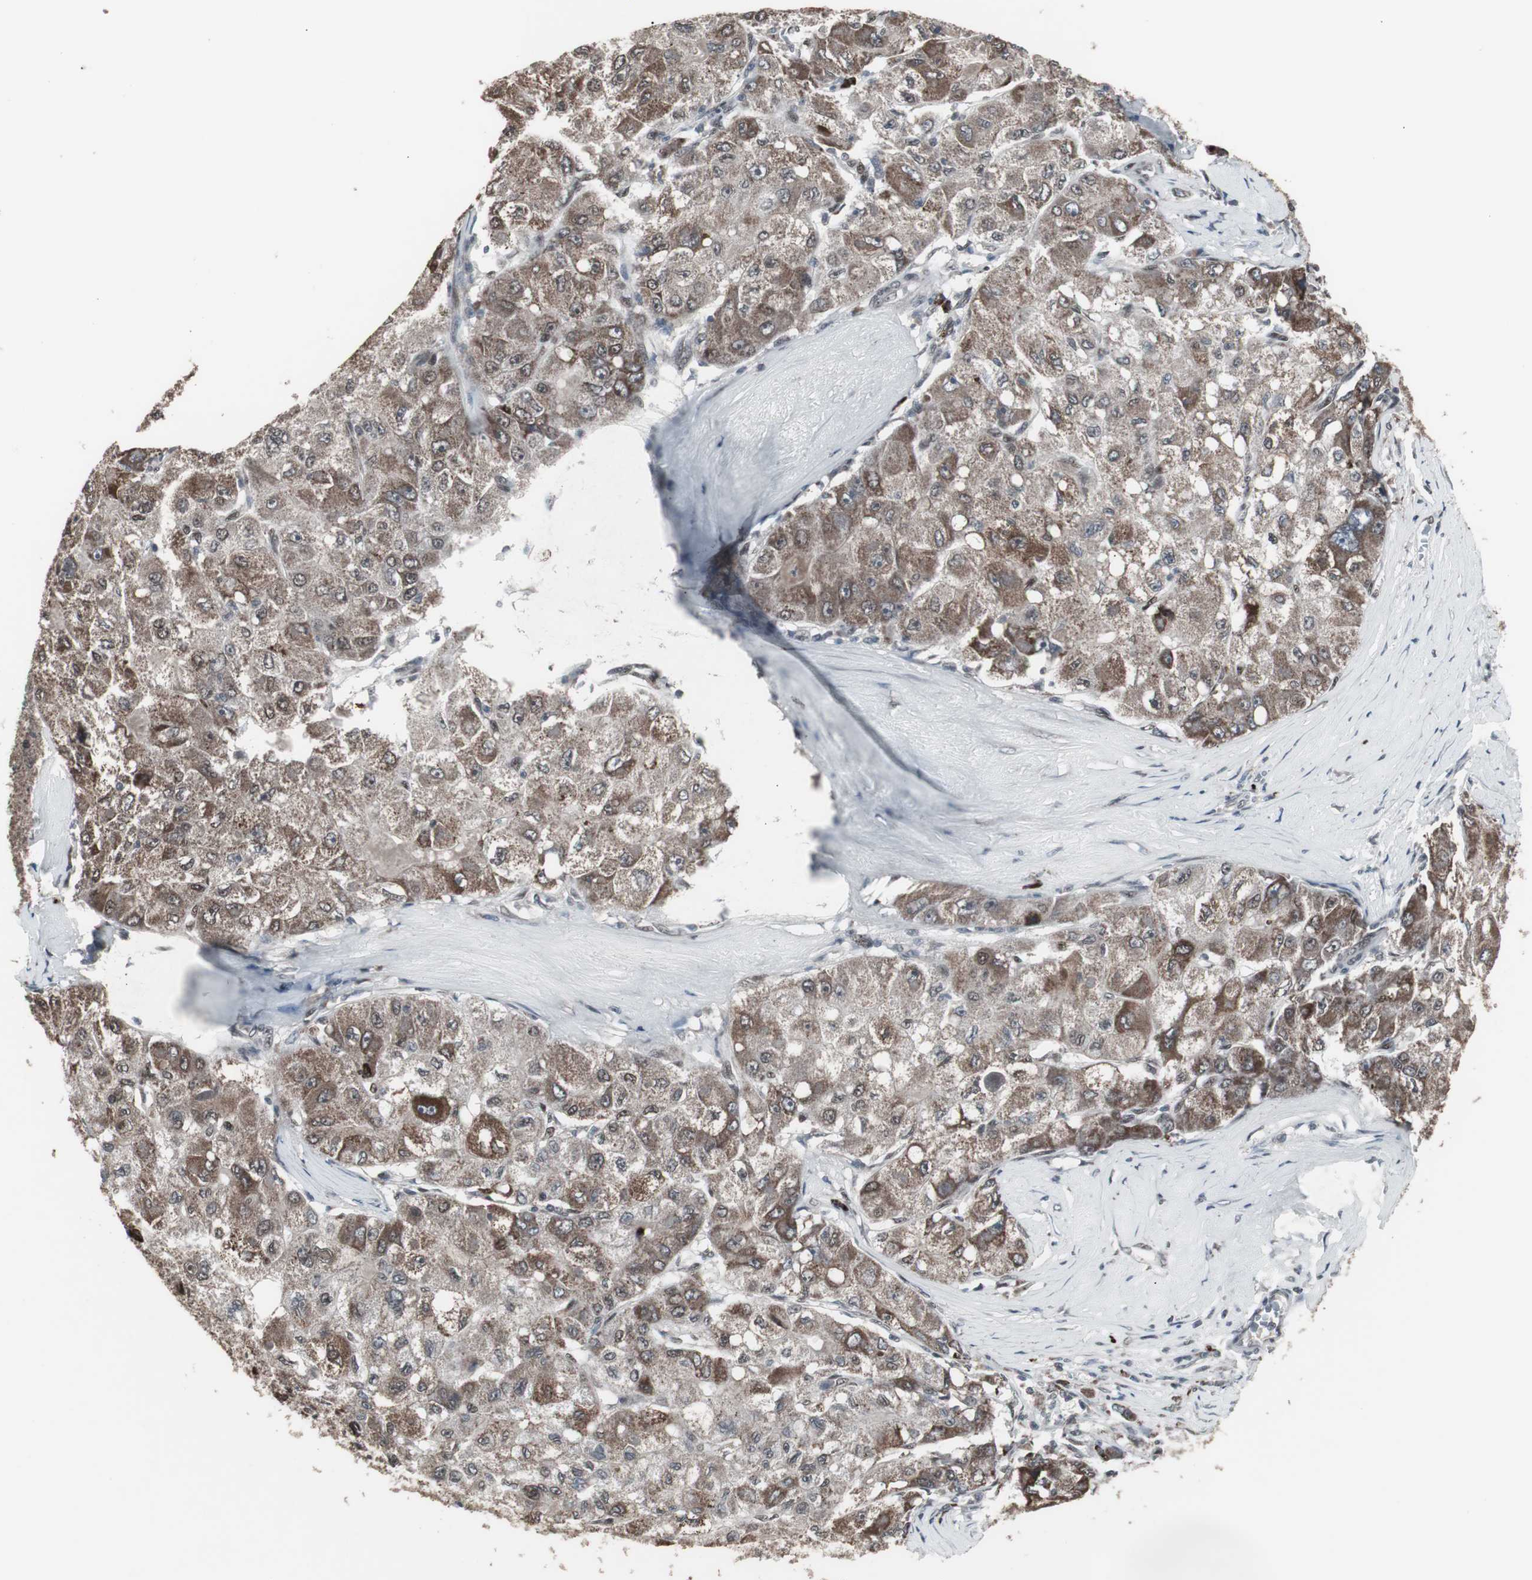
{"staining": {"intensity": "strong", "quantity": ">75%", "location": "cytoplasmic/membranous,nuclear"}, "tissue": "liver cancer", "cell_type": "Tumor cells", "image_type": "cancer", "snomed": [{"axis": "morphology", "description": "Carcinoma, Hepatocellular, NOS"}, {"axis": "topography", "description": "Liver"}], "caption": "Immunohistochemical staining of human liver cancer (hepatocellular carcinoma) demonstrates high levels of strong cytoplasmic/membranous and nuclear expression in about >75% of tumor cells.", "gene": "RXRA", "patient": {"sex": "male", "age": 80}}